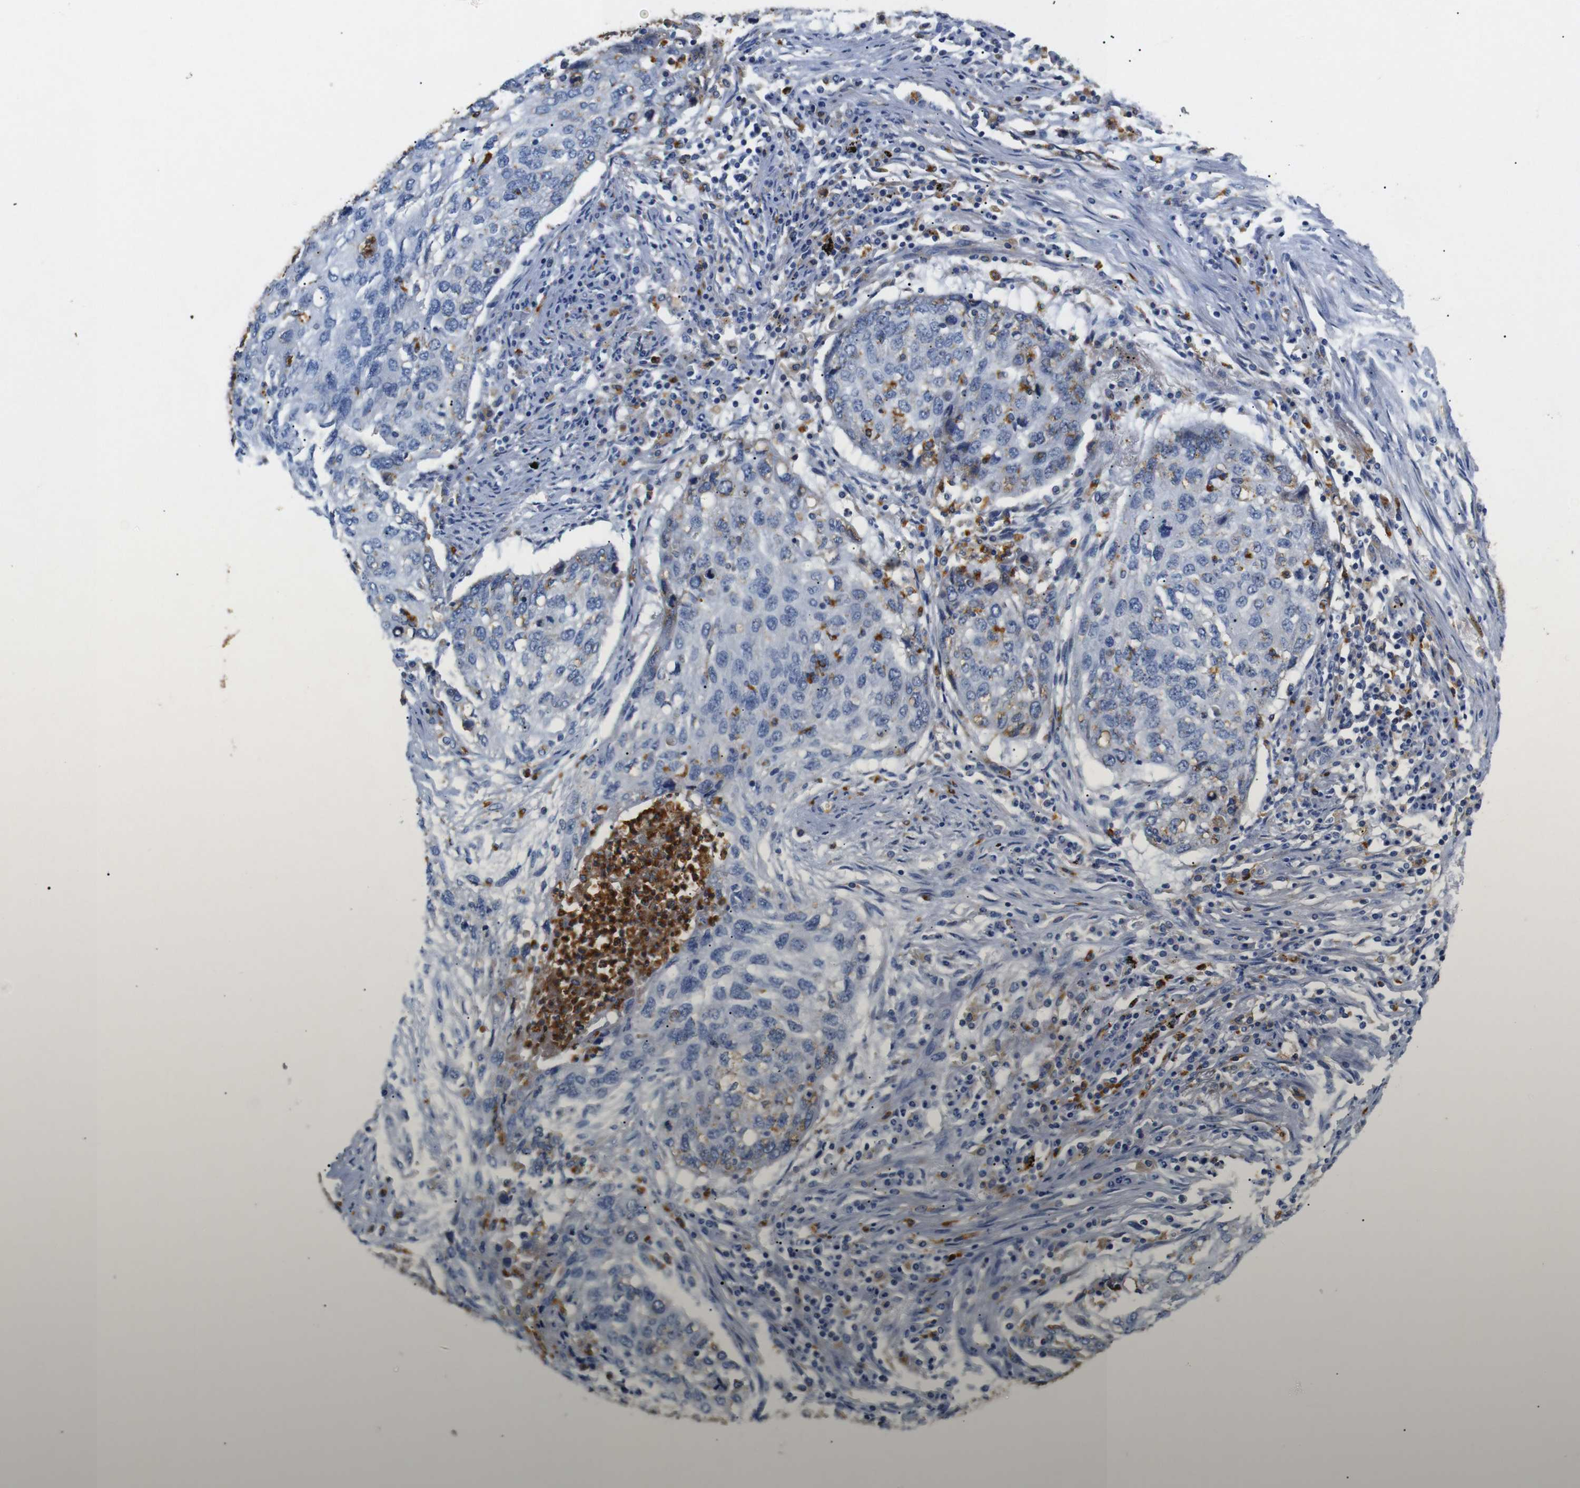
{"staining": {"intensity": "moderate", "quantity": "<25%", "location": "cytoplasmic/membranous"}, "tissue": "lung cancer", "cell_type": "Tumor cells", "image_type": "cancer", "snomed": [{"axis": "morphology", "description": "Squamous cell carcinoma, NOS"}, {"axis": "topography", "description": "Lung"}], "caption": "A histopathology image of squamous cell carcinoma (lung) stained for a protein exhibits moderate cytoplasmic/membranous brown staining in tumor cells. (DAB (3,3'-diaminobenzidine) = brown stain, brightfield microscopy at high magnification).", "gene": "SDCBP", "patient": {"sex": "female", "age": 63}}